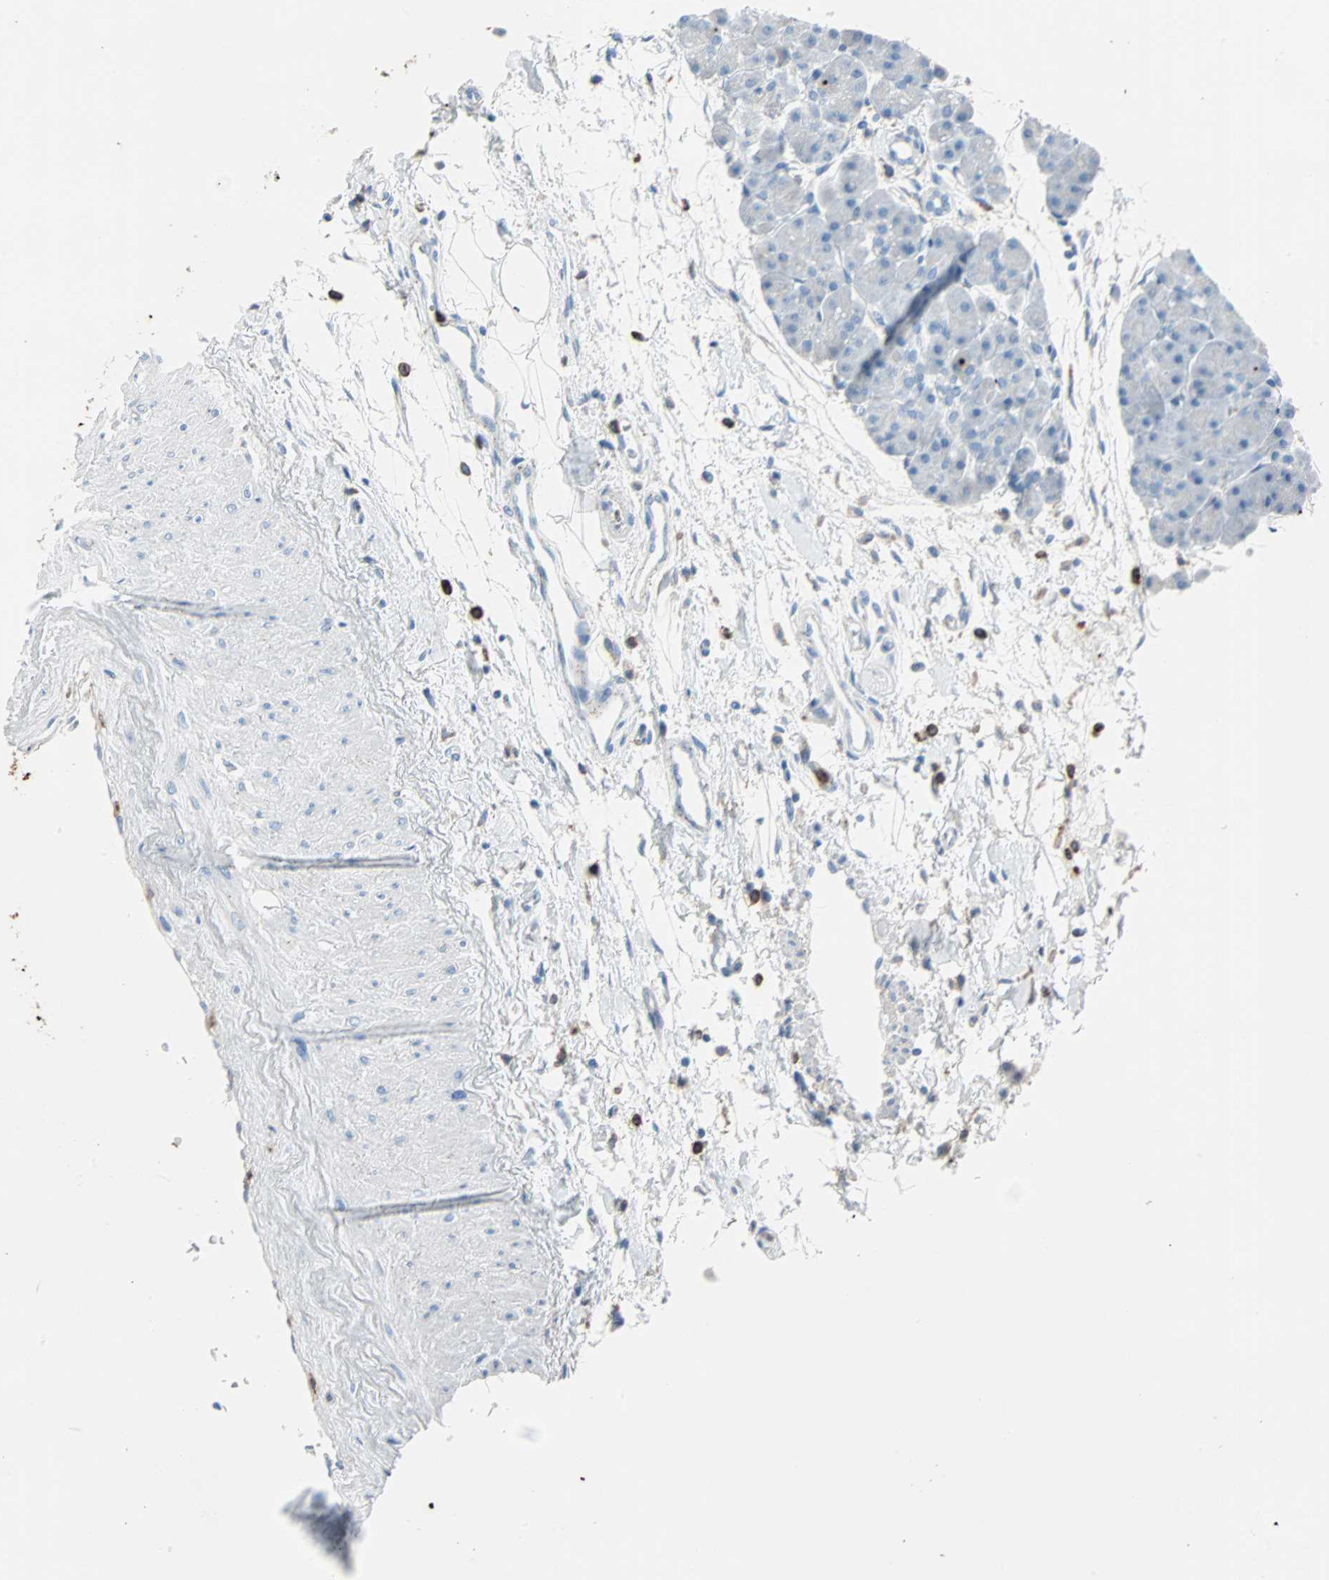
{"staining": {"intensity": "negative", "quantity": "none", "location": "none"}, "tissue": "pancreas", "cell_type": "Exocrine glandular cells", "image_type": "normal", "snomed": [{"axis": "morphology", "description": "Normal tissue, NOS"}, {"axis": "topography", "description": "Pancreas"}], "caption": "IHC of unremarkable pancreas displays no expression in exocrine glandular cells.", "gene": "CLEC4A", "patient": {"sex": "male", "age": 66}}